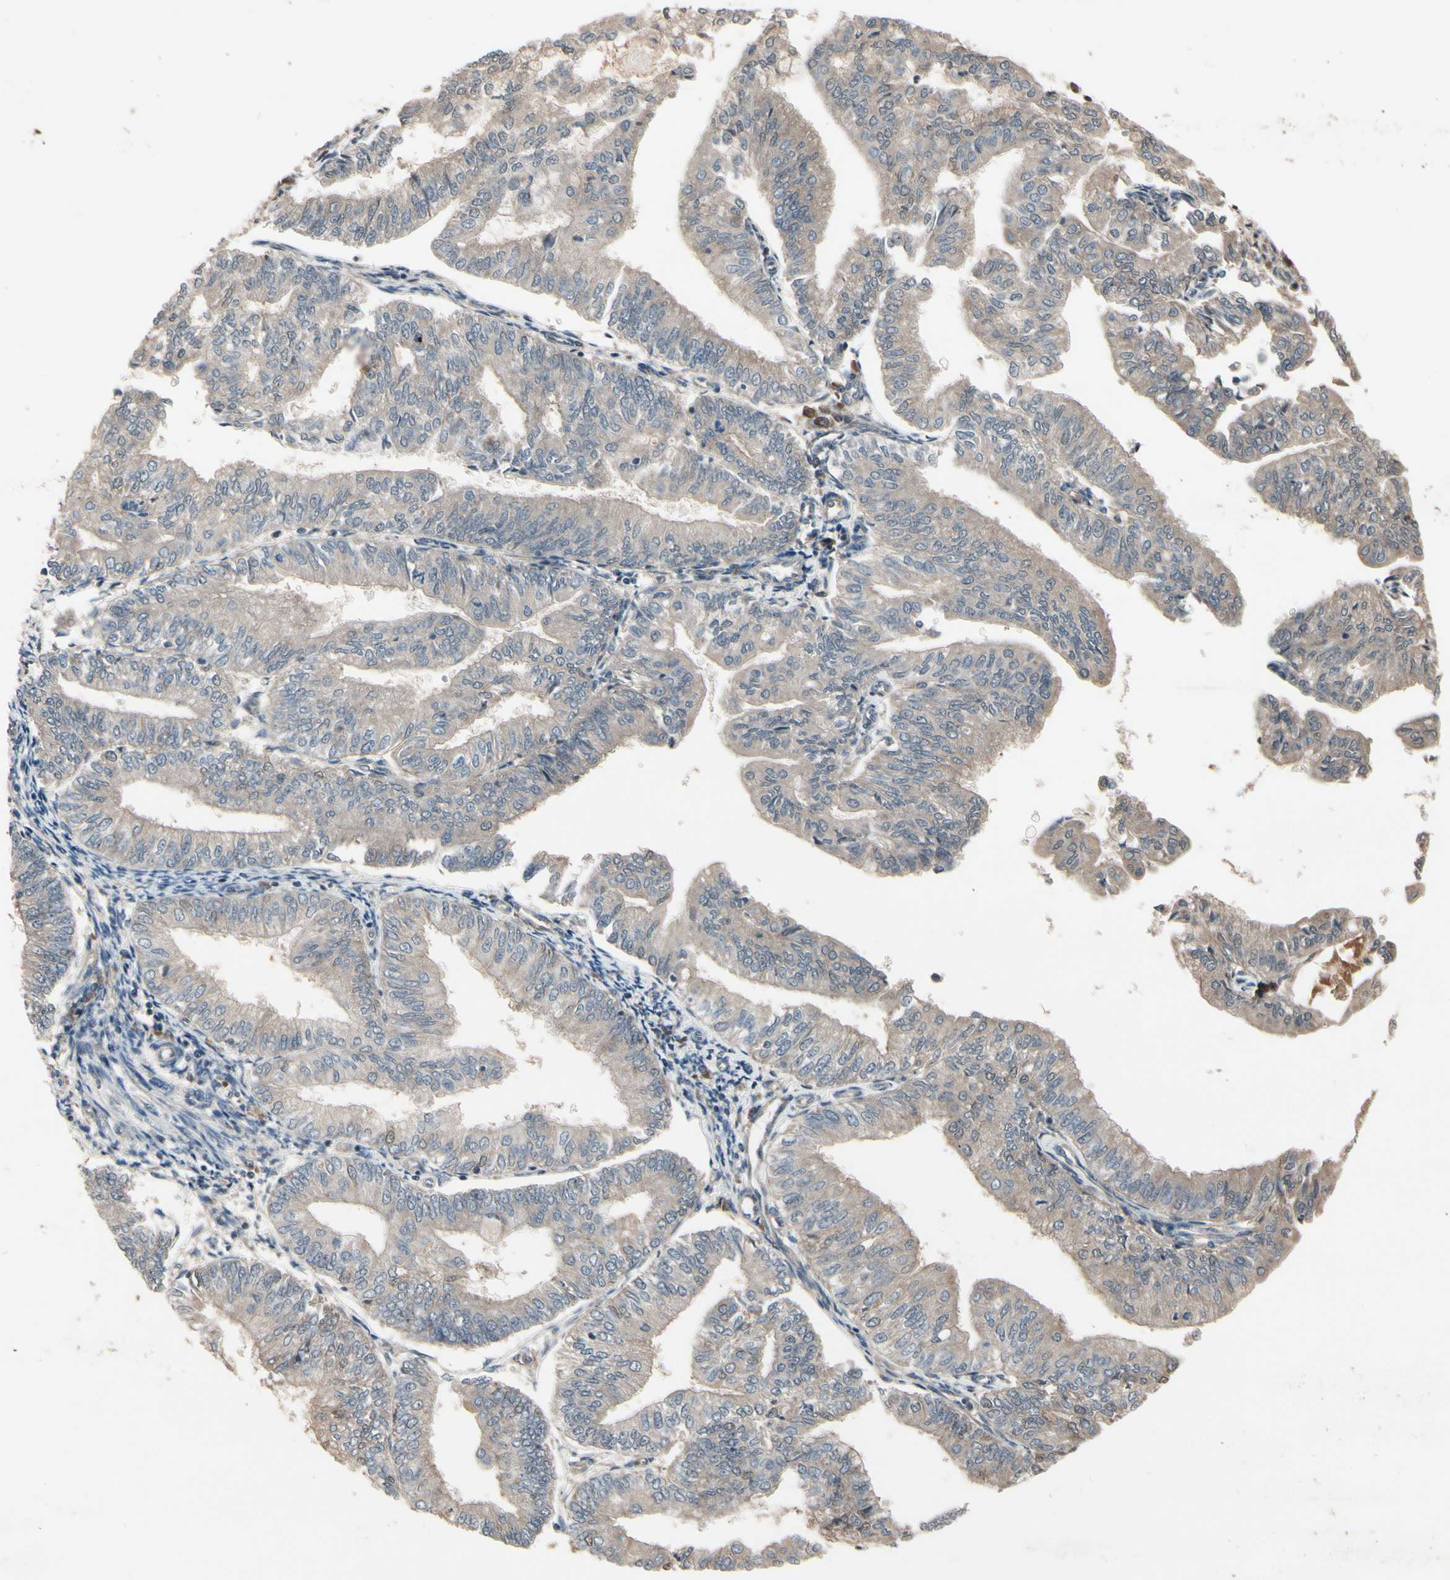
{"staining": {"intensity": "moderate", "quantity": "25%-75%", "location": "cytoplasmic/membranous"}, "tissue": "endometrial cancer", "cell_type": "Tumor cells", "image_type": "cancer", "snomed": [{"axis": "morphology", "description": "Adenocarcinoma, NOS"}, {"axis": "topography", "description": "Endometrium"}], "caption": "Immunohistochemistry image of neoplastic tissue: endometrial adenocarcinoma stained using IHC shows medium levels of moderate protein expression localized specifically in the cytoplasmic/membranous of tumor cells, appearing as a cytoplasmic/membranous brown color.", "gene": "NSF", "patient": {"sex": "female", "age": 59}}